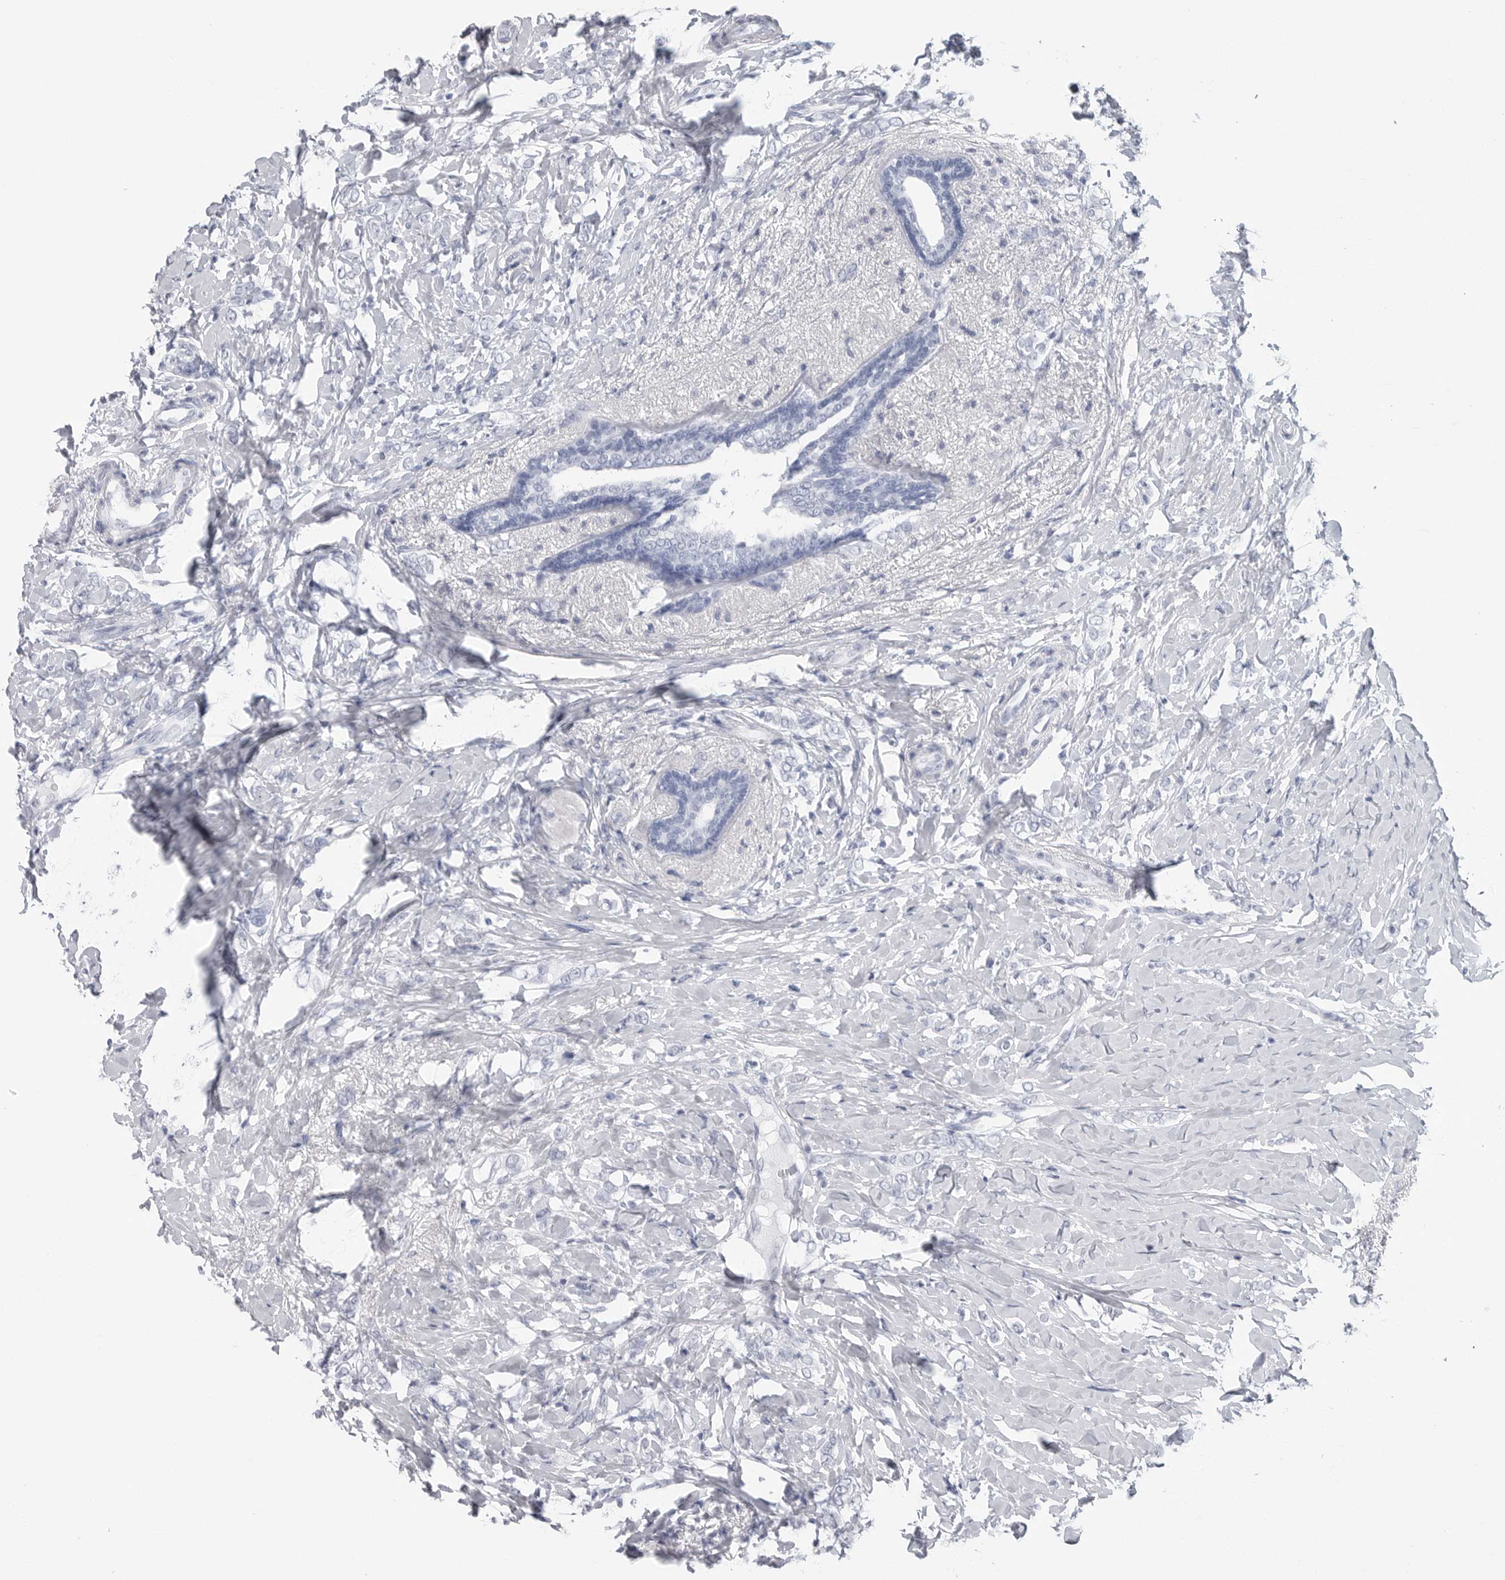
{"staining": {"intensity": "negative", "quantity": "none", "location": "none"}, "tissue": "breast cancer", "cell_type": "Tumor cells", "image_type": "cancer", "snomed": [{"axis": "morphology", "description": "Normal tissue, NOS"}, {"axis": "morphology", "description": "Lobular carcinoma"}, {"axis": "topography", "description": "Breast"}], "caption": "High power microscopy image of an immunohistochemistry image of lobular carcinoma (breast), revealing no significant positivity in tumor cells.", "gene": "CSH1", "patient": {"sex": "female", "age": 47}}